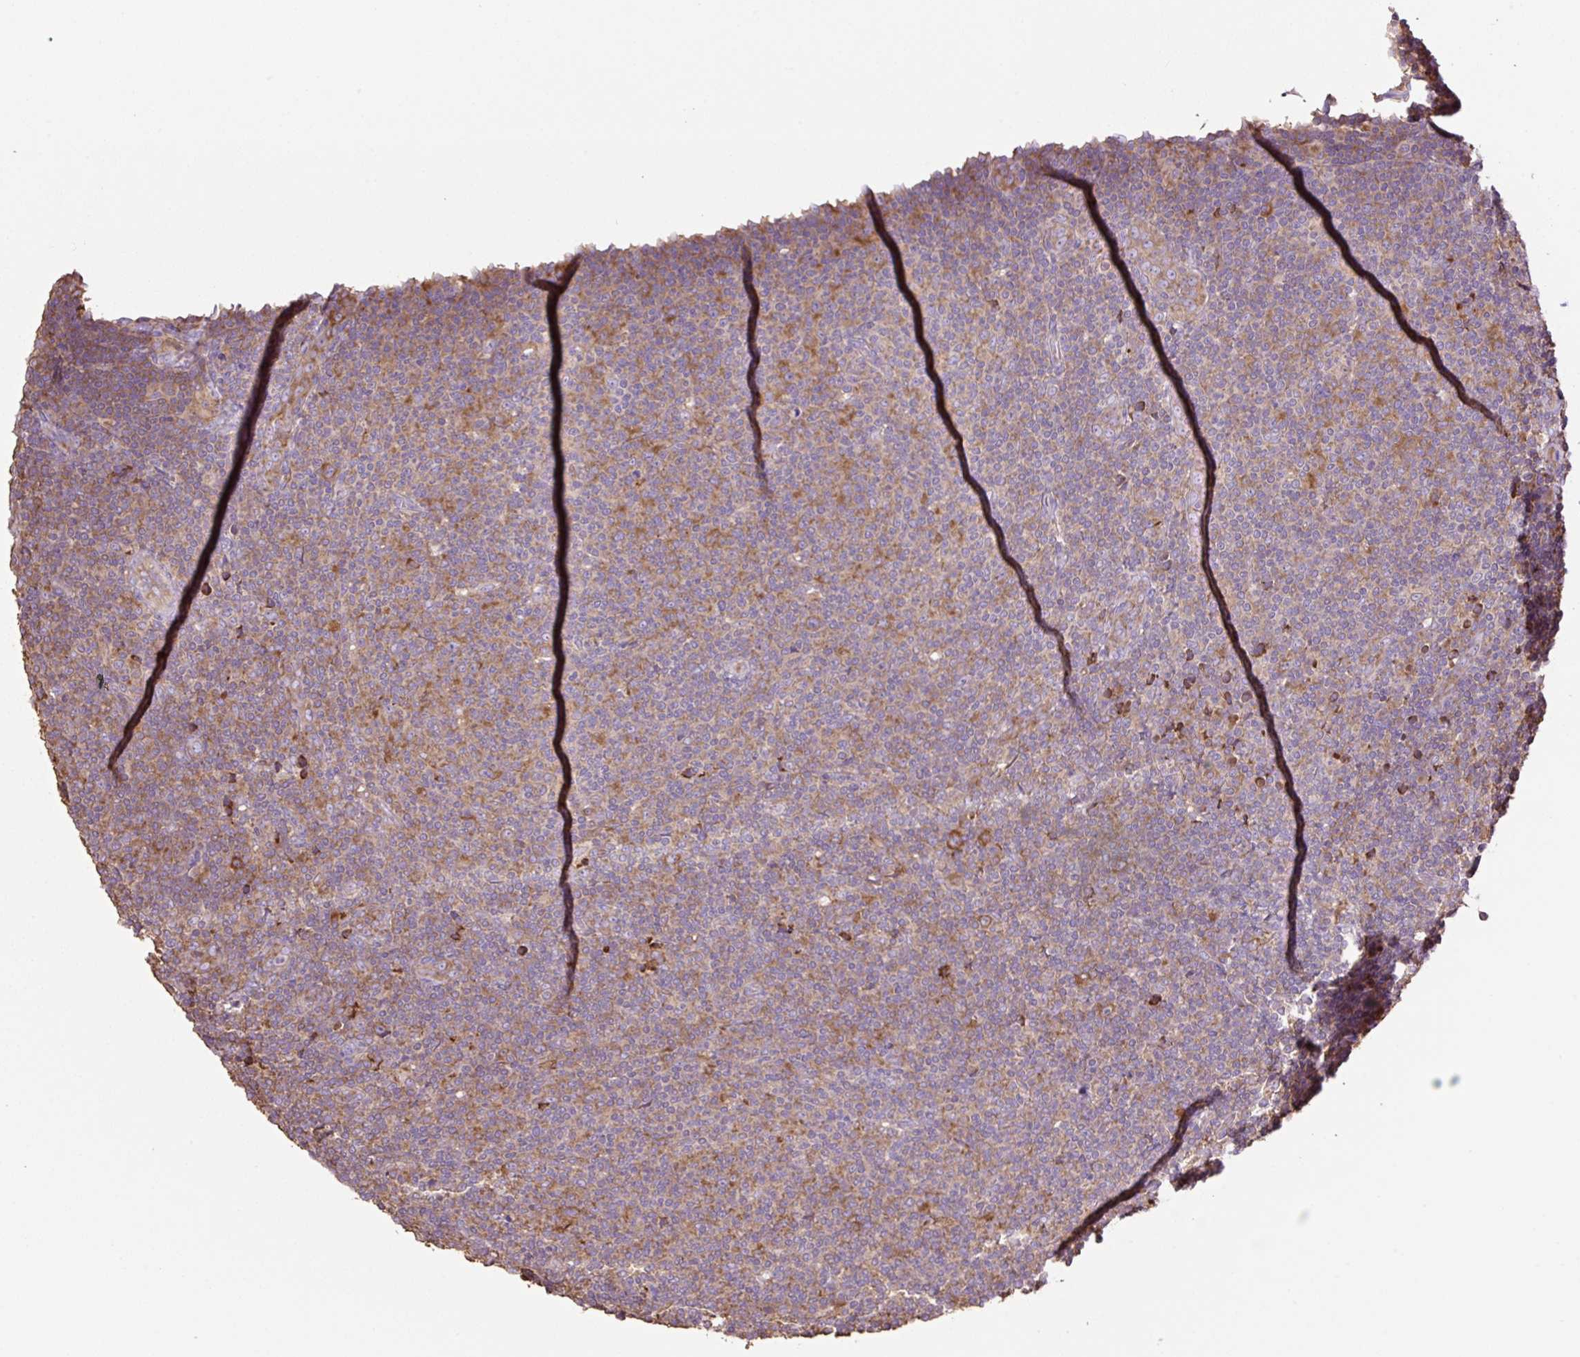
{"staining": {"intensity": "moderate", "quantity": "25%-75%", "location": "cytoplasmic/membranous"}, "tissue": "lymphoma", "cell_type": "Tumor cells", "image_type": "cancer", "snomed": [{"axis": "morphology", "description": "Malignant lymphoma, non-Hodgkin's type, Low grade"}, {"axis": "topography", "description": "Lymph node"}], "caption": "This micrograph displays malignant lymphoma, non-Hodgkin's type (low-grade) stained with immunohistochemistry to label a protein in brown. The cytoplasmic/membranous of tumor cells show moderate positivity for the protein. Nuclei are counter-stained blue.", "gene": "RPS23", "patient": {"sex": "male", "age": 66}}